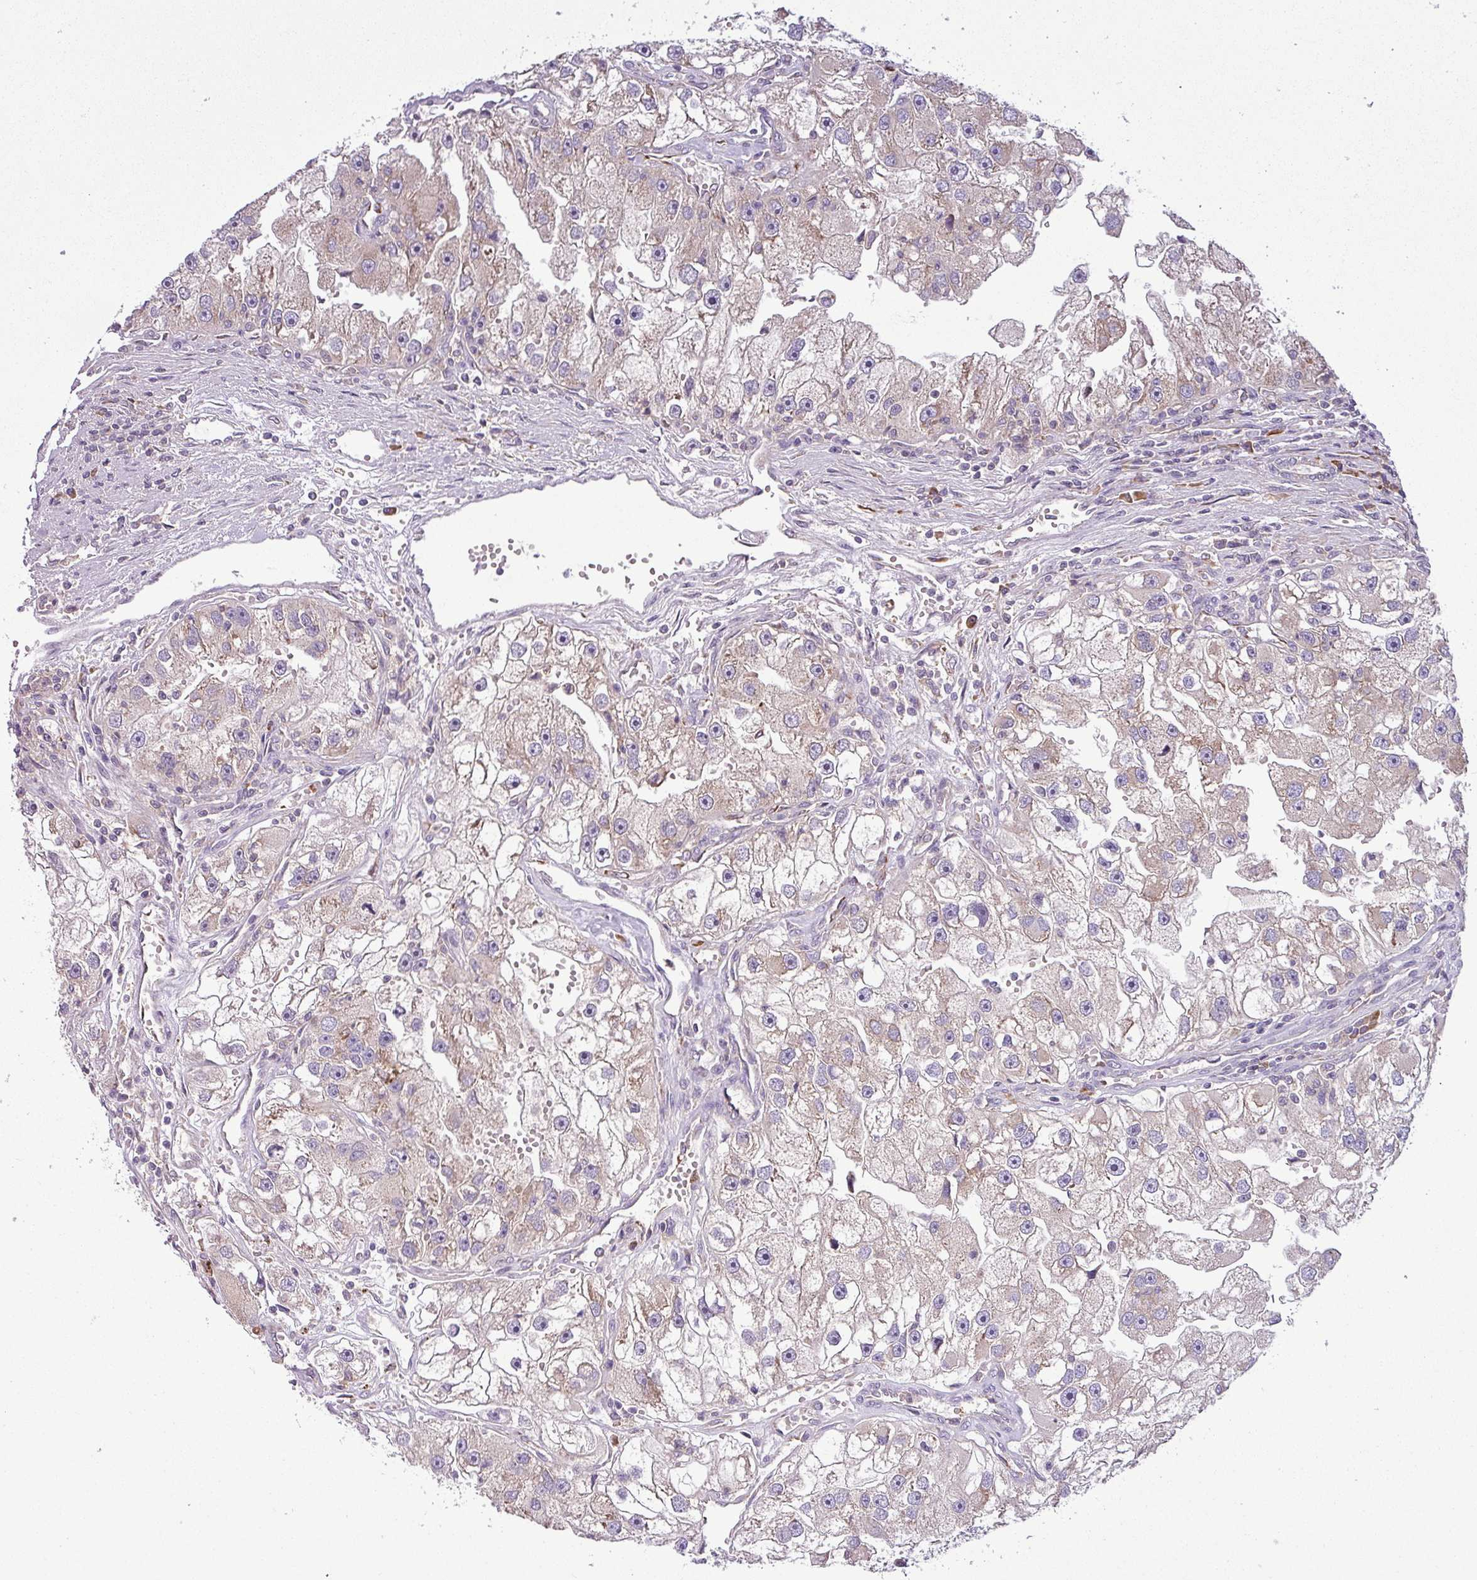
{"staining": {"intensity": "moderate", "quantity": "<25%", "location": "cytoplasmic/membranous"}, "tissue": "renal cancer", "cell_type": "Tumor cells", "image_type": "cancer", "snomed": [{"axis": "morphology", "description": "Adenocarcinoma, NOS"}, {"axis": "topography", "description": "Kidney"}], "caption": "Protein staining by IHC demonstrates moderate cytoplasmic/membranous positivity in about <25% of tumor cells in renal adenocarcinoma.", "gene": "LRRC74B", "patient": {"sex": "male", "age": 63}}